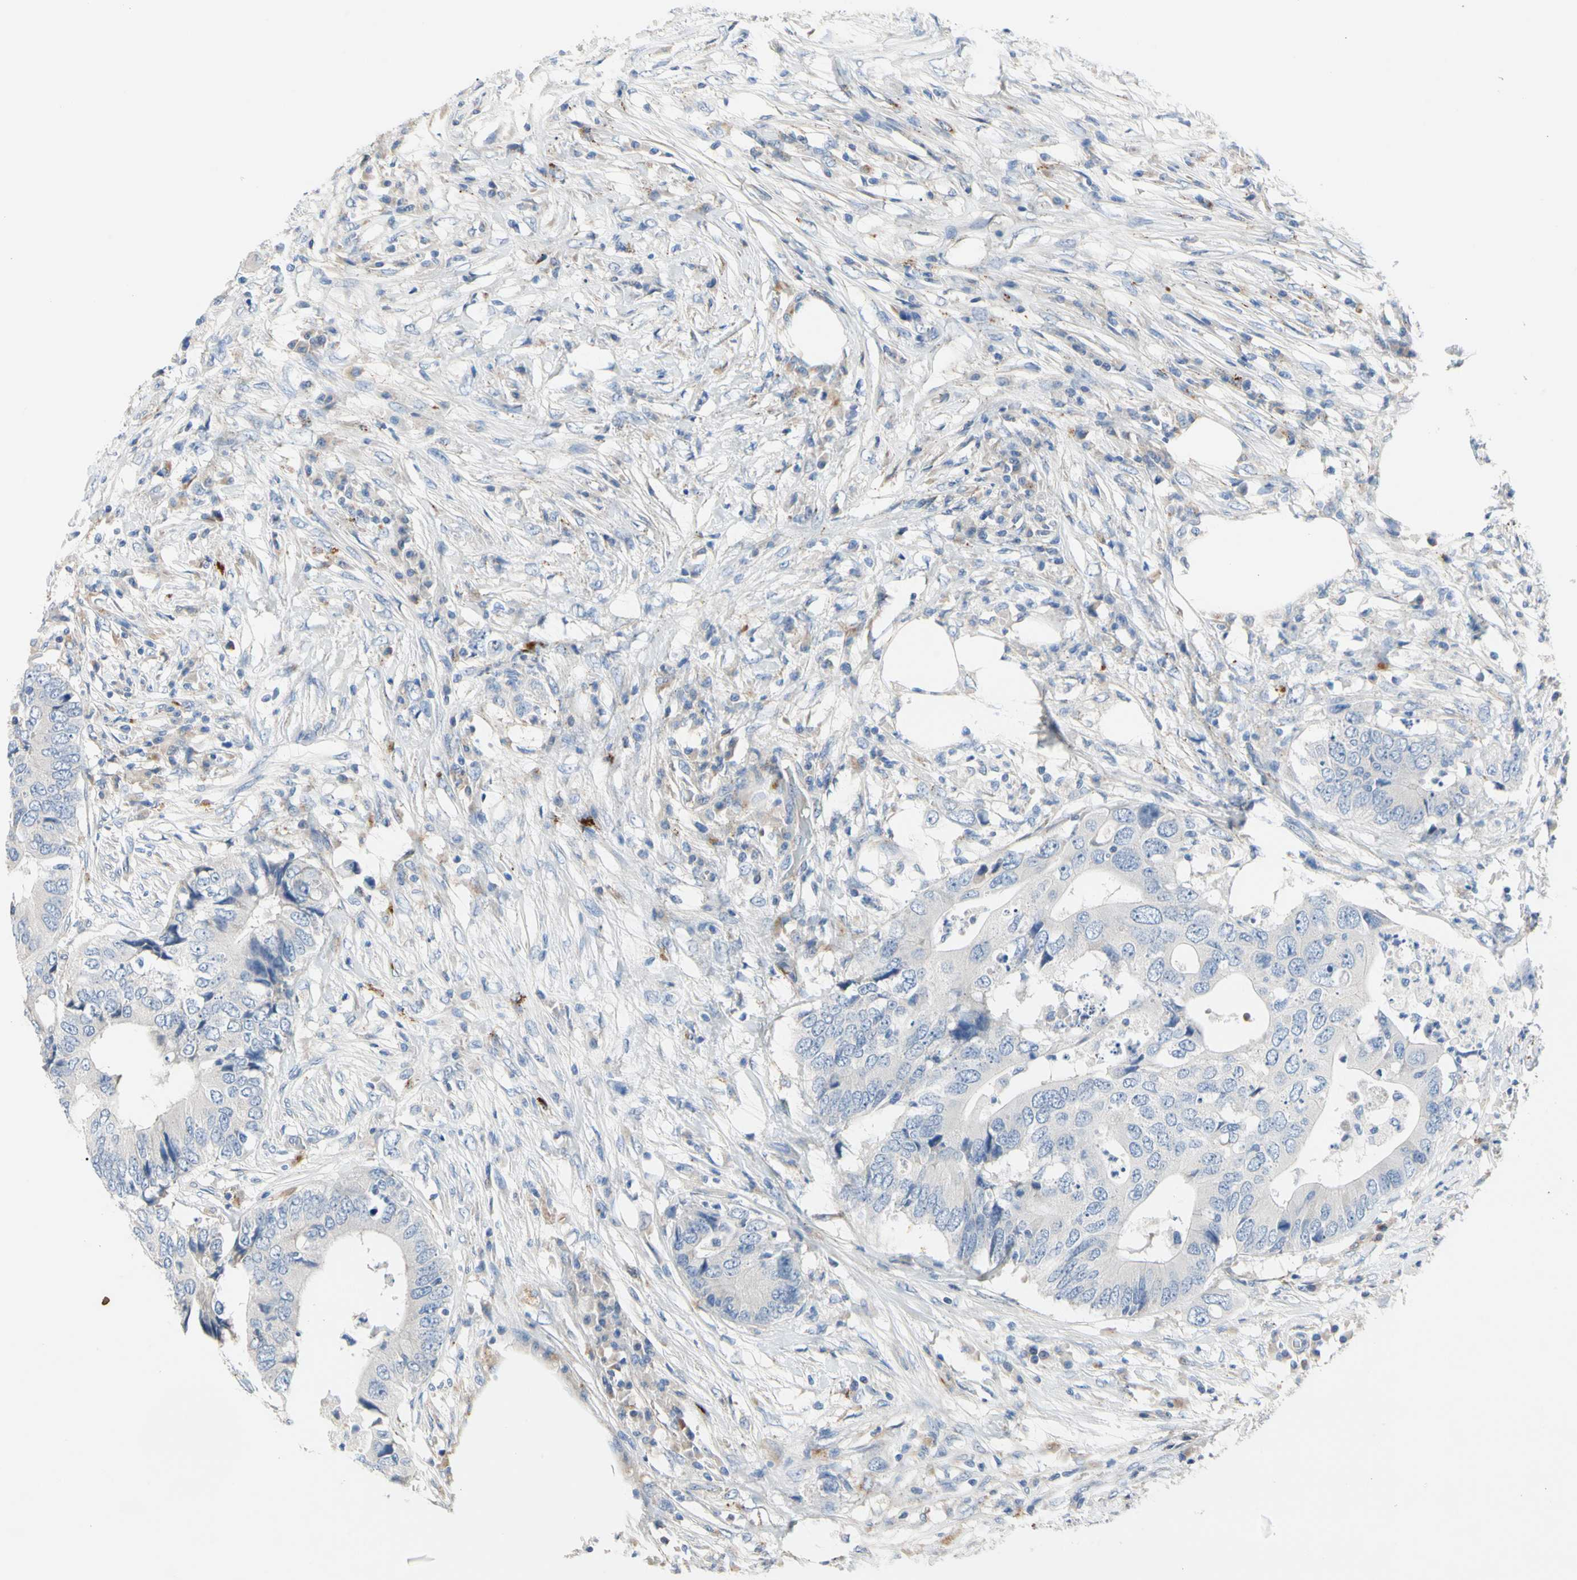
{"staining": {"intensity": "negative", "quantity": "none", "location": "none"}, "tissue": "colorectal cancer", "cell_type": "Tumor cells", "image_type": "cancer", "snomed": [{"axis": "morphology", "description": "Adenocarcinoma, NOS"}, {"axis": "topography", "description": "Colon"}], "caption": "This is an IHC image of colorectal cancer (adenocarcinoma). There is no expression in tumor cells.", "gene": "RETSAT", "patient": {"sex": "male", "age": 71}}